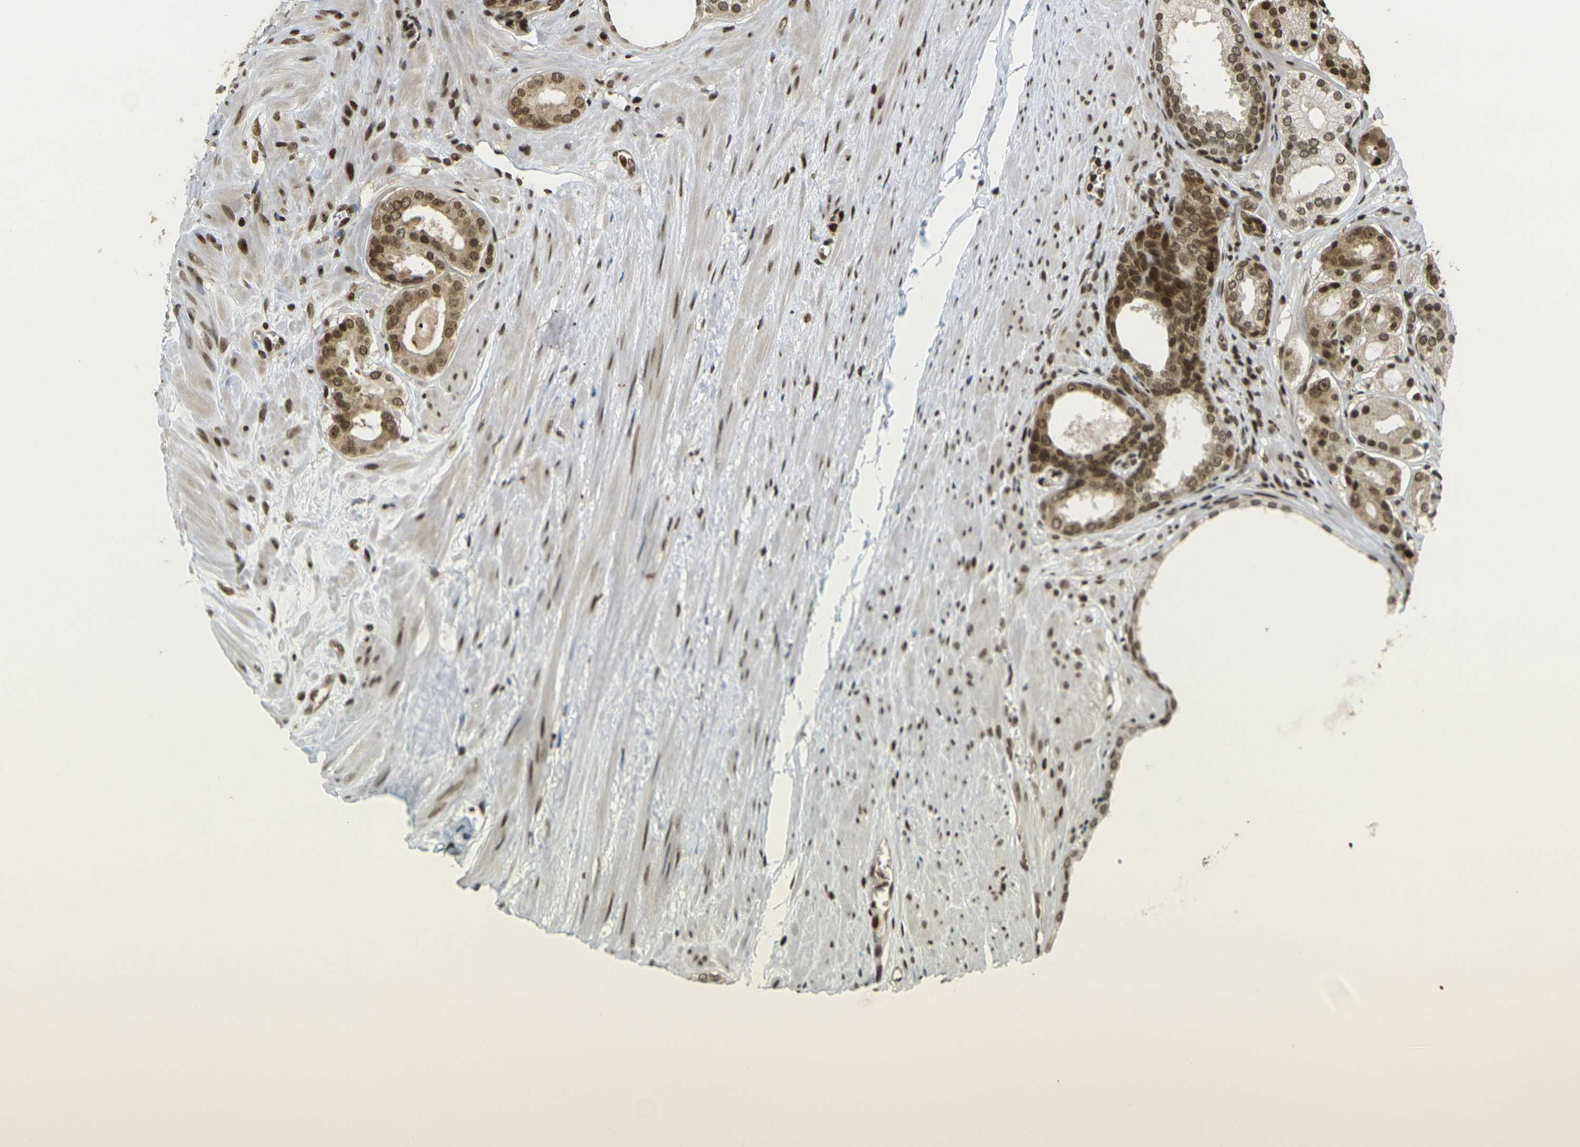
{"staining": {"intensity": "moderate", "quantity": ">75%", "location": "cytoplasmic/membranous,nuclear"}, "tissue": "prostate cancer", "cell_type": "Tumor cells", "image_type": "cancer", "snomed": [{"axis": "morphology", "description": "Adenocarcinoma, Low grade"}, {"axis": "topography", "description": "Prostate"}], "caption": "High-magnification brightfield microscopy of prostate cancer stained with DAB (3,3'-diaminobenzidine) (brown) and counterstained with hematoxylin (blue). tumor cells exhibit moderate cytoplasmic/membranous and nuclear positivity is identified in approximately>75% of cells. (brown staining indicates protein expression, while blue staining denotes nuclei).", "gene": "RUVBL2", "patient": {"sex": "male", "age": 57}}